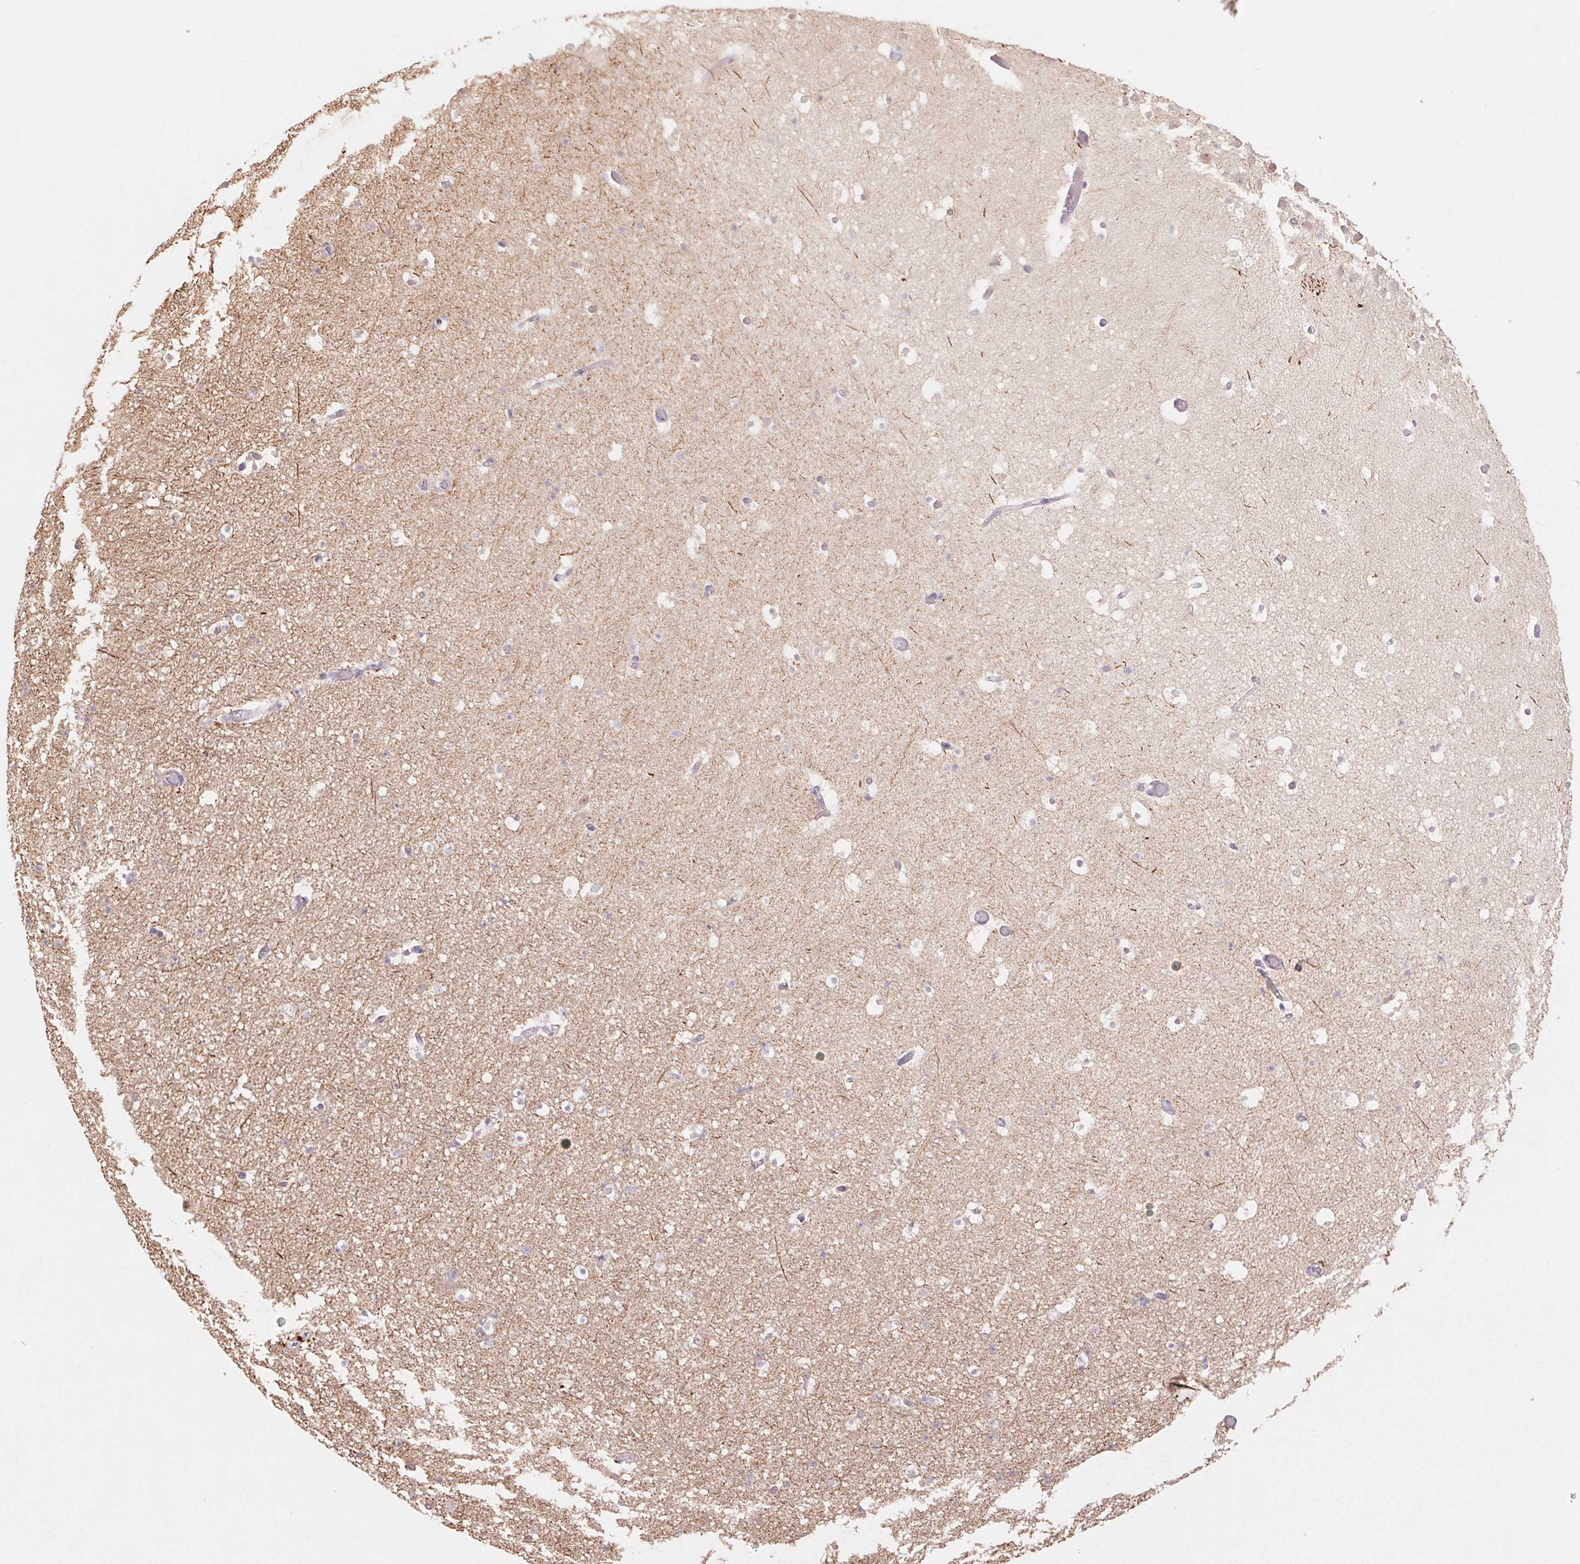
{"staining": {"intensity": "negative", "quantity": "none", "location": "none"}, "tissue": "hippocampus", "cell_type": "Glial cells", "image_type": "normal", "snomed": [{"axis": "morphology", "description": "Normal tissue, NOS"}, {"axis": "topography", "description": "Hippocampus"}], "caption": "Glial cells are negative for brown protein staining in benign hippocampus. The staining was performed using DAB to visualize the protein expression in brown, while the nuclei were stained in blue with hematoxylin (Magnification: 20x).", "gene": "GRM2", "patient": {"sex": "male", "age": 26}}